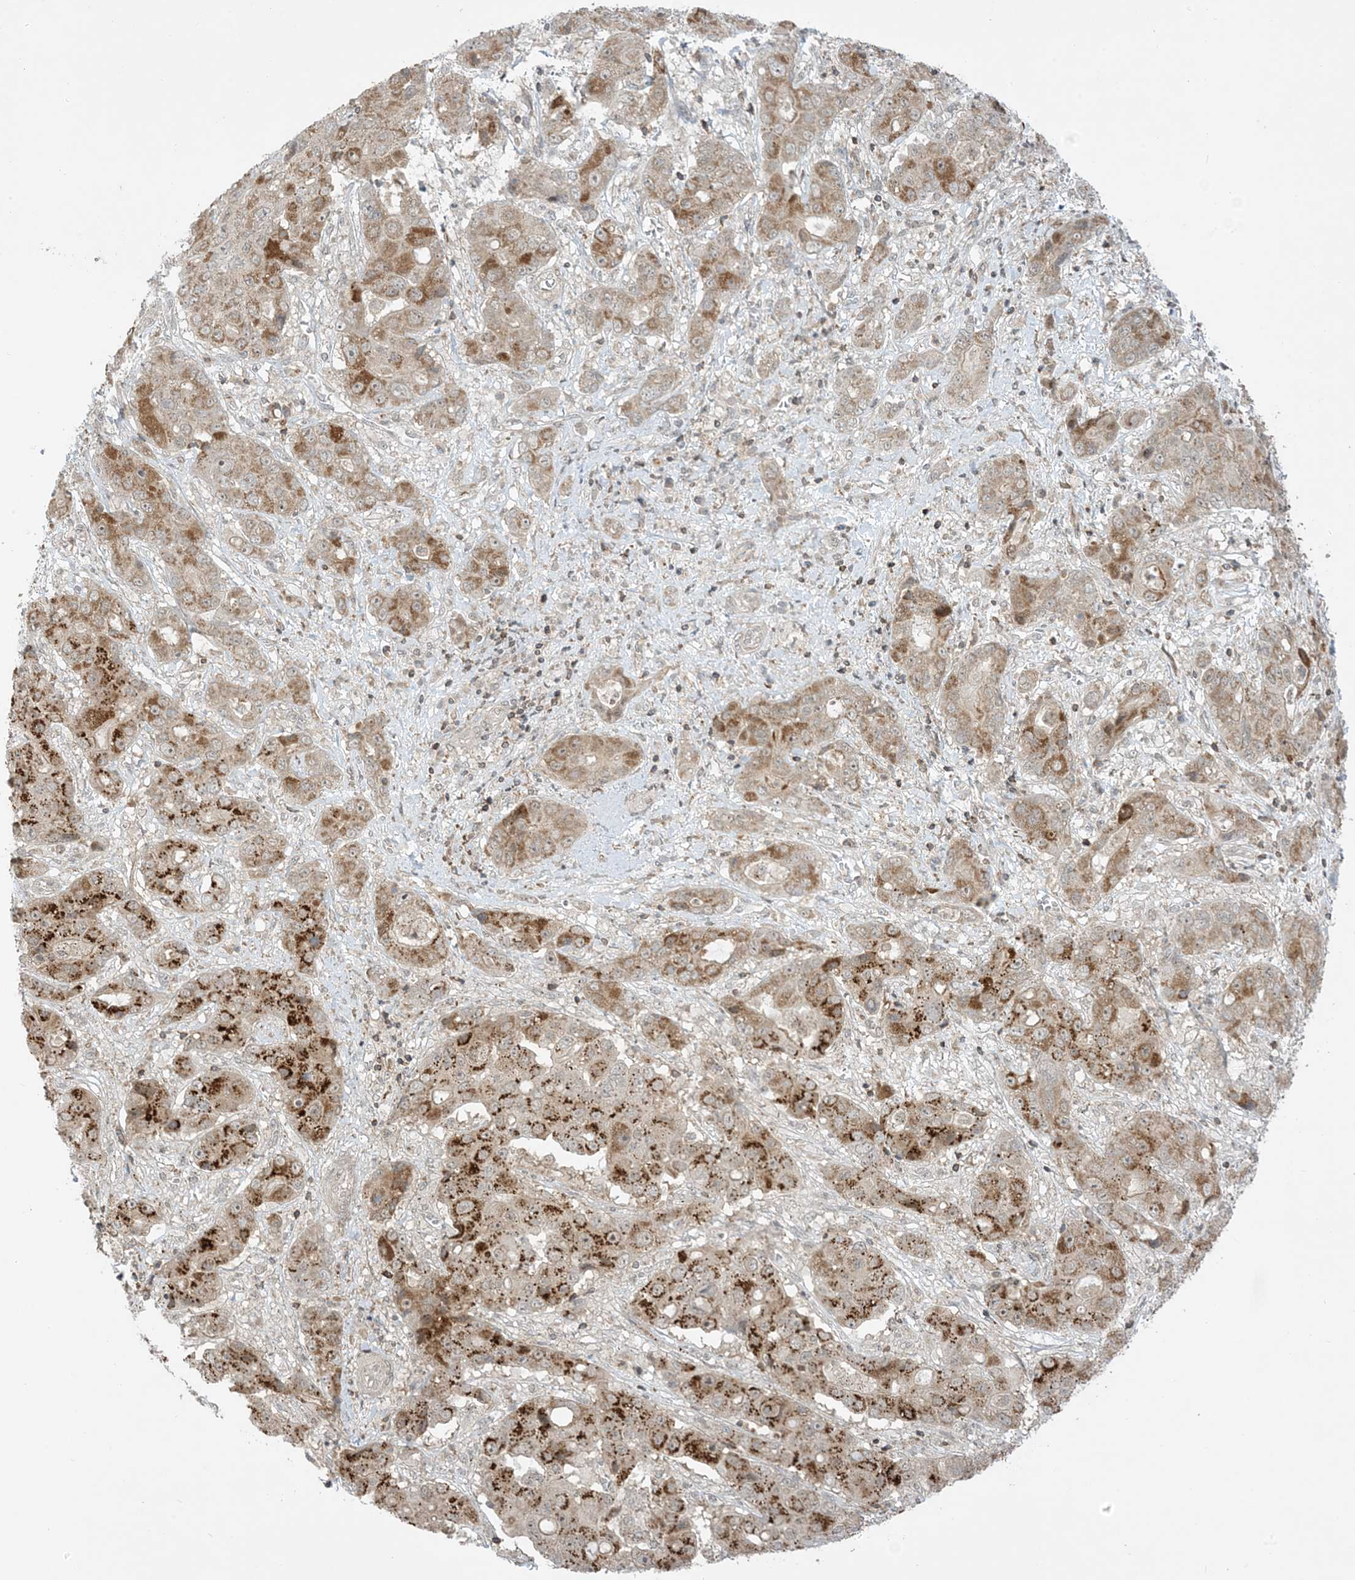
{"staining": {"intensity": "strong", "quantity": "25%-75%", "location": "cytoplasmic/membranous"}, "tissue": "liver cancer", "cell_type": "Tumor cells", "image_type": "cancer", "snomed": [{"axis": "morphology", "description": "Cholangiocarcinoma"}, {"axis": "topography", "description": "Liver"}], "caption": "An immunohistochemistry (IHC) photomicrograph of tumor tissue is shown. Protein staining in brown labels strong cytoplasmic/membranous positivity in cholangiocarcinoma (liver) within tumor cells. (DAB = brown stain, brightfield microscopy at high magnification).", "gene": "PHLDB2", "patient": {"sex": "male", "age": 67}}